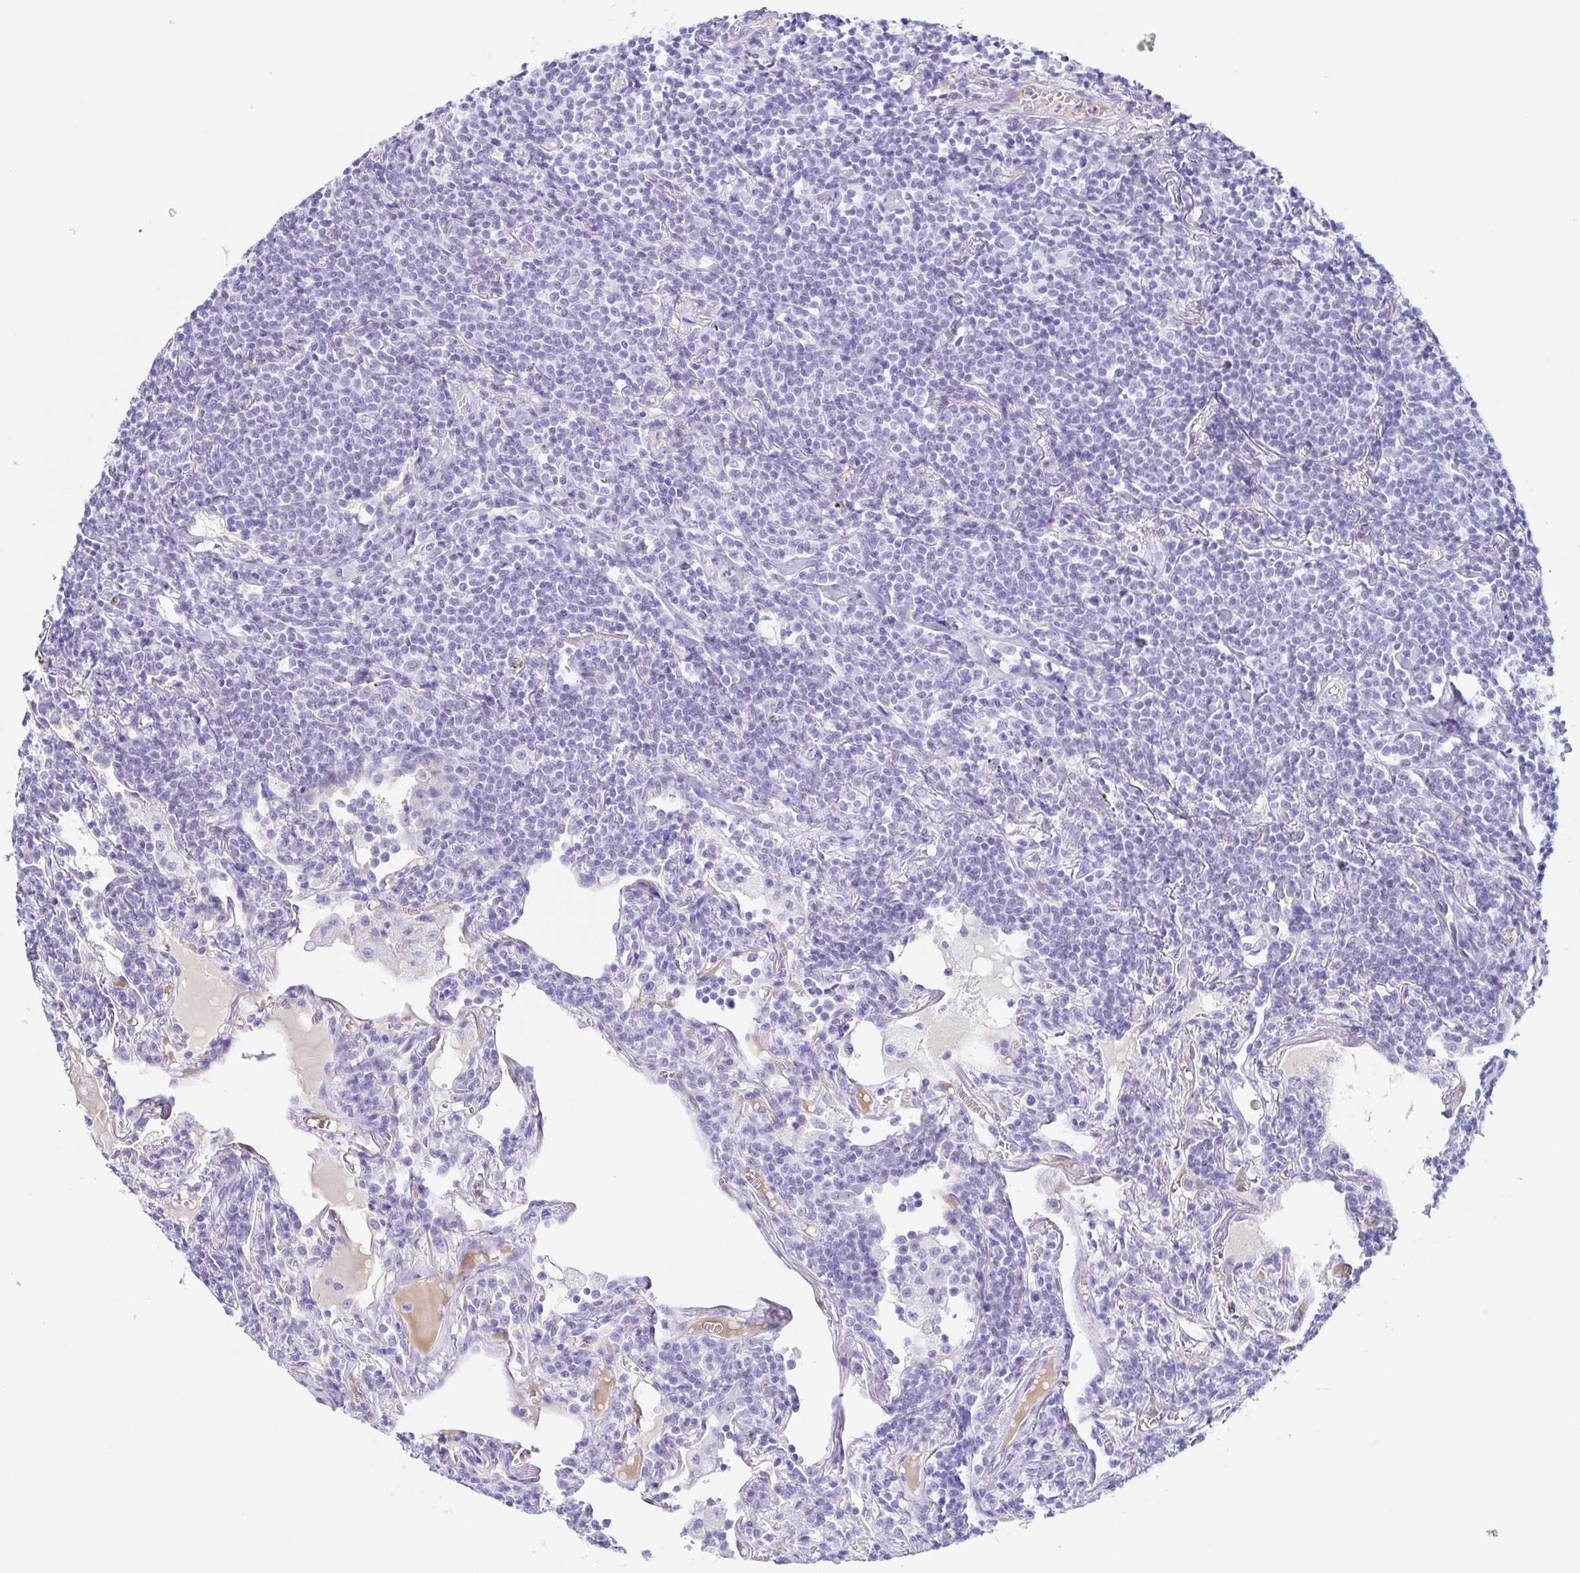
{"staining": {"intensity": "negative", "quantity": "none", "location": "none"}, "tissue": "lymphoma", "cell_type": "Tumor cells", "image_type": "cancer", "snomed": [{"axis": "morphology", "description": "Malignant lymphoma, non-Hodgkin's type, Low grade"}, {"axis": "topography", "description": "Lung"}], "caption": "Image shows no protein expression in tumor cells of malignant lymphoma, non-Hodgkin's type (low-grade) tissue. (DAB (3,3'-diaminobenzidine) immunohistochemistry visualized using brightfield microscopy, high magnification).", "gene": "LDLRAD1", "patient": {"sex": "female", "age": 71}}